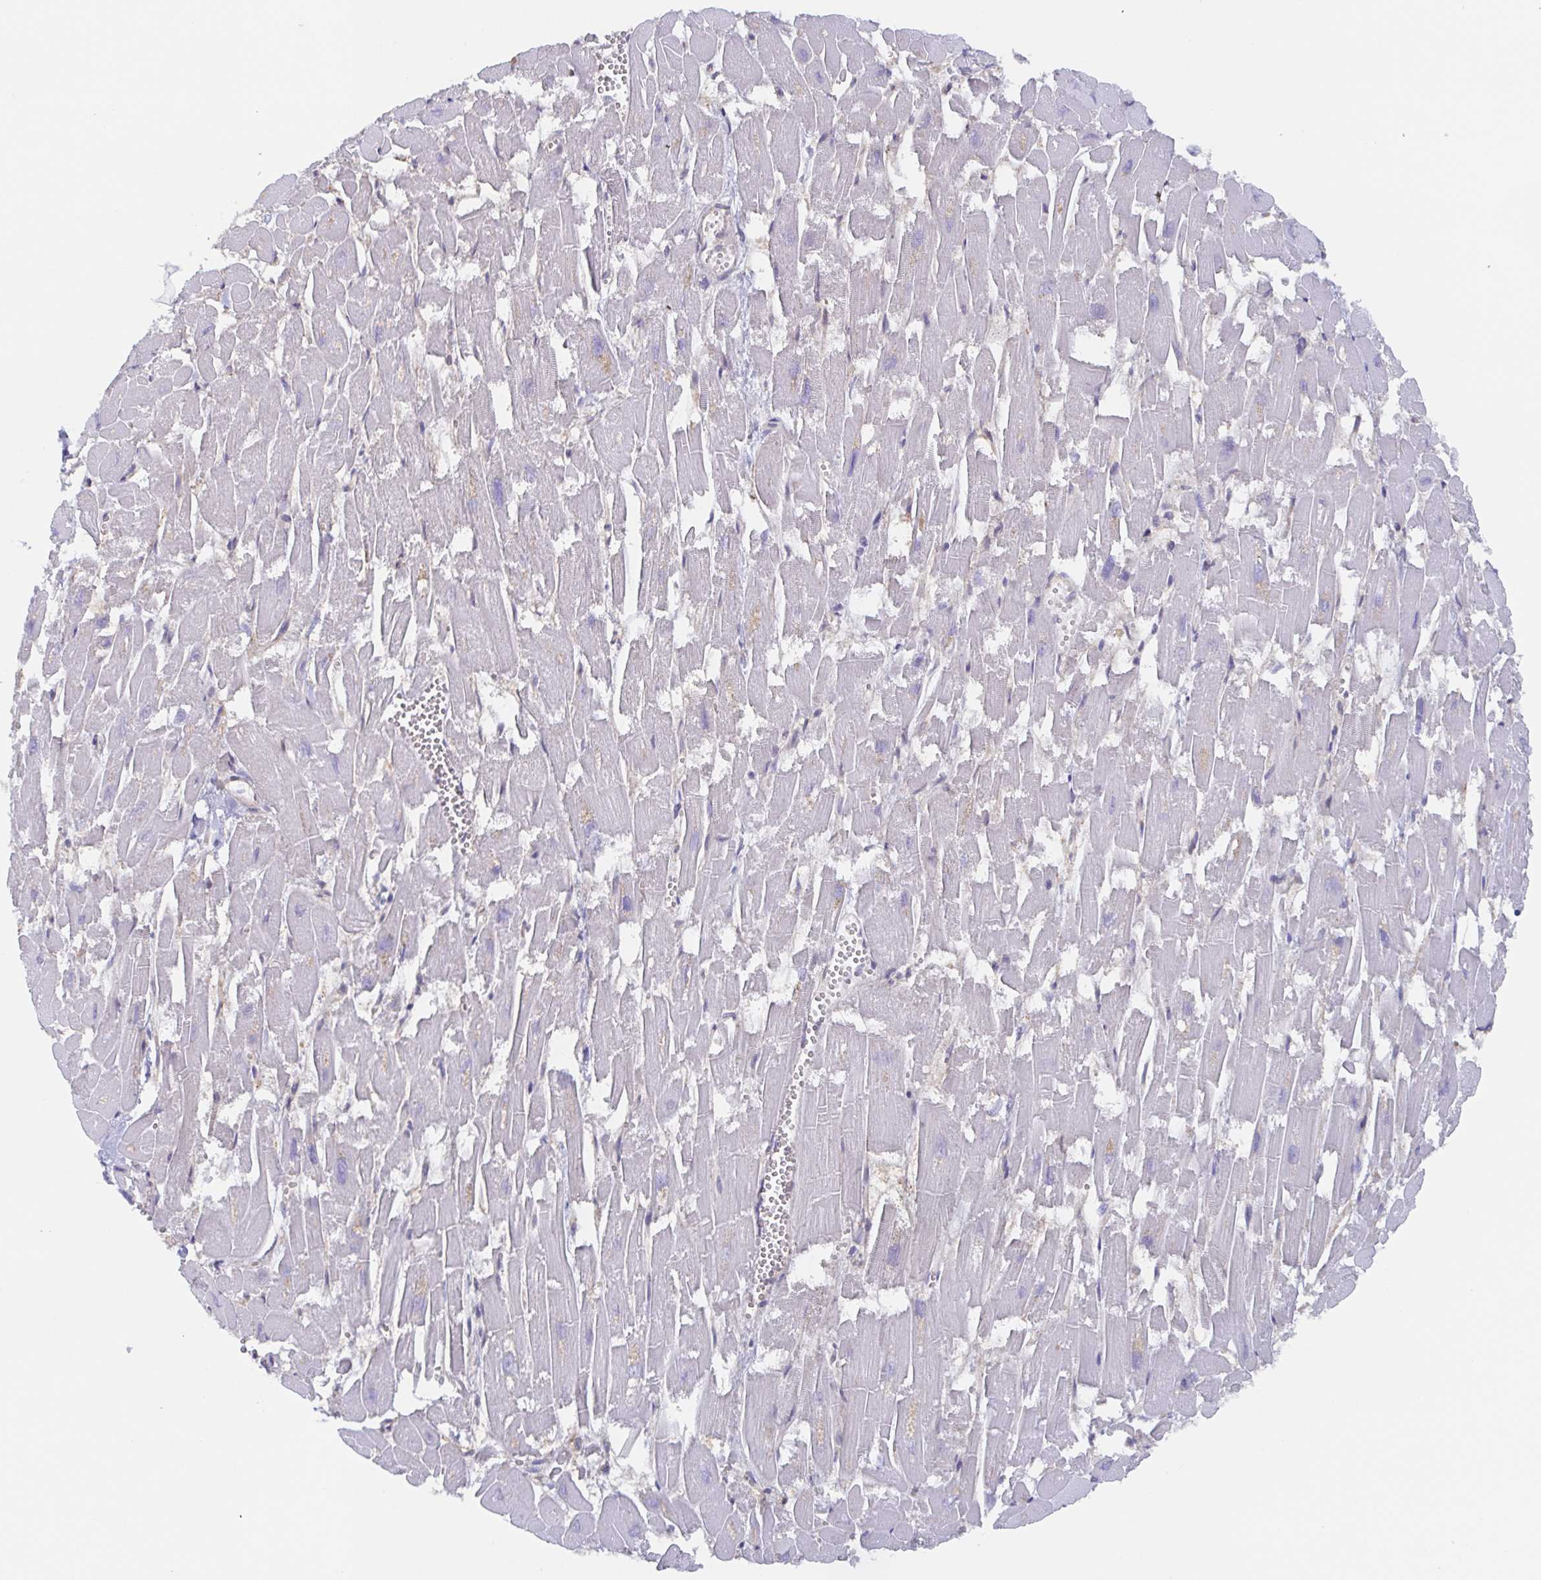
{"staining": {"intensity": "negative", "quantity": "none", "location": "none"}, "tissue": "heart muscle", "cell_type": "Cardiomyocytes", "image_type": "normal", "snomed": [{"axis": "morphology", "description": "Normal tissue, NOS"}, {"axis": "topography", "description": "Heart"}], "caption": "IHC photomicrograph of unremarkable heart muscle: human heart muscle stained with DAB (3,3'-diaminobenzidine) demonstrates no significant protein positivity in cardiomyocytes.", "gene": "AGFG2", "patient": {"sex": "male", "age": 54}}